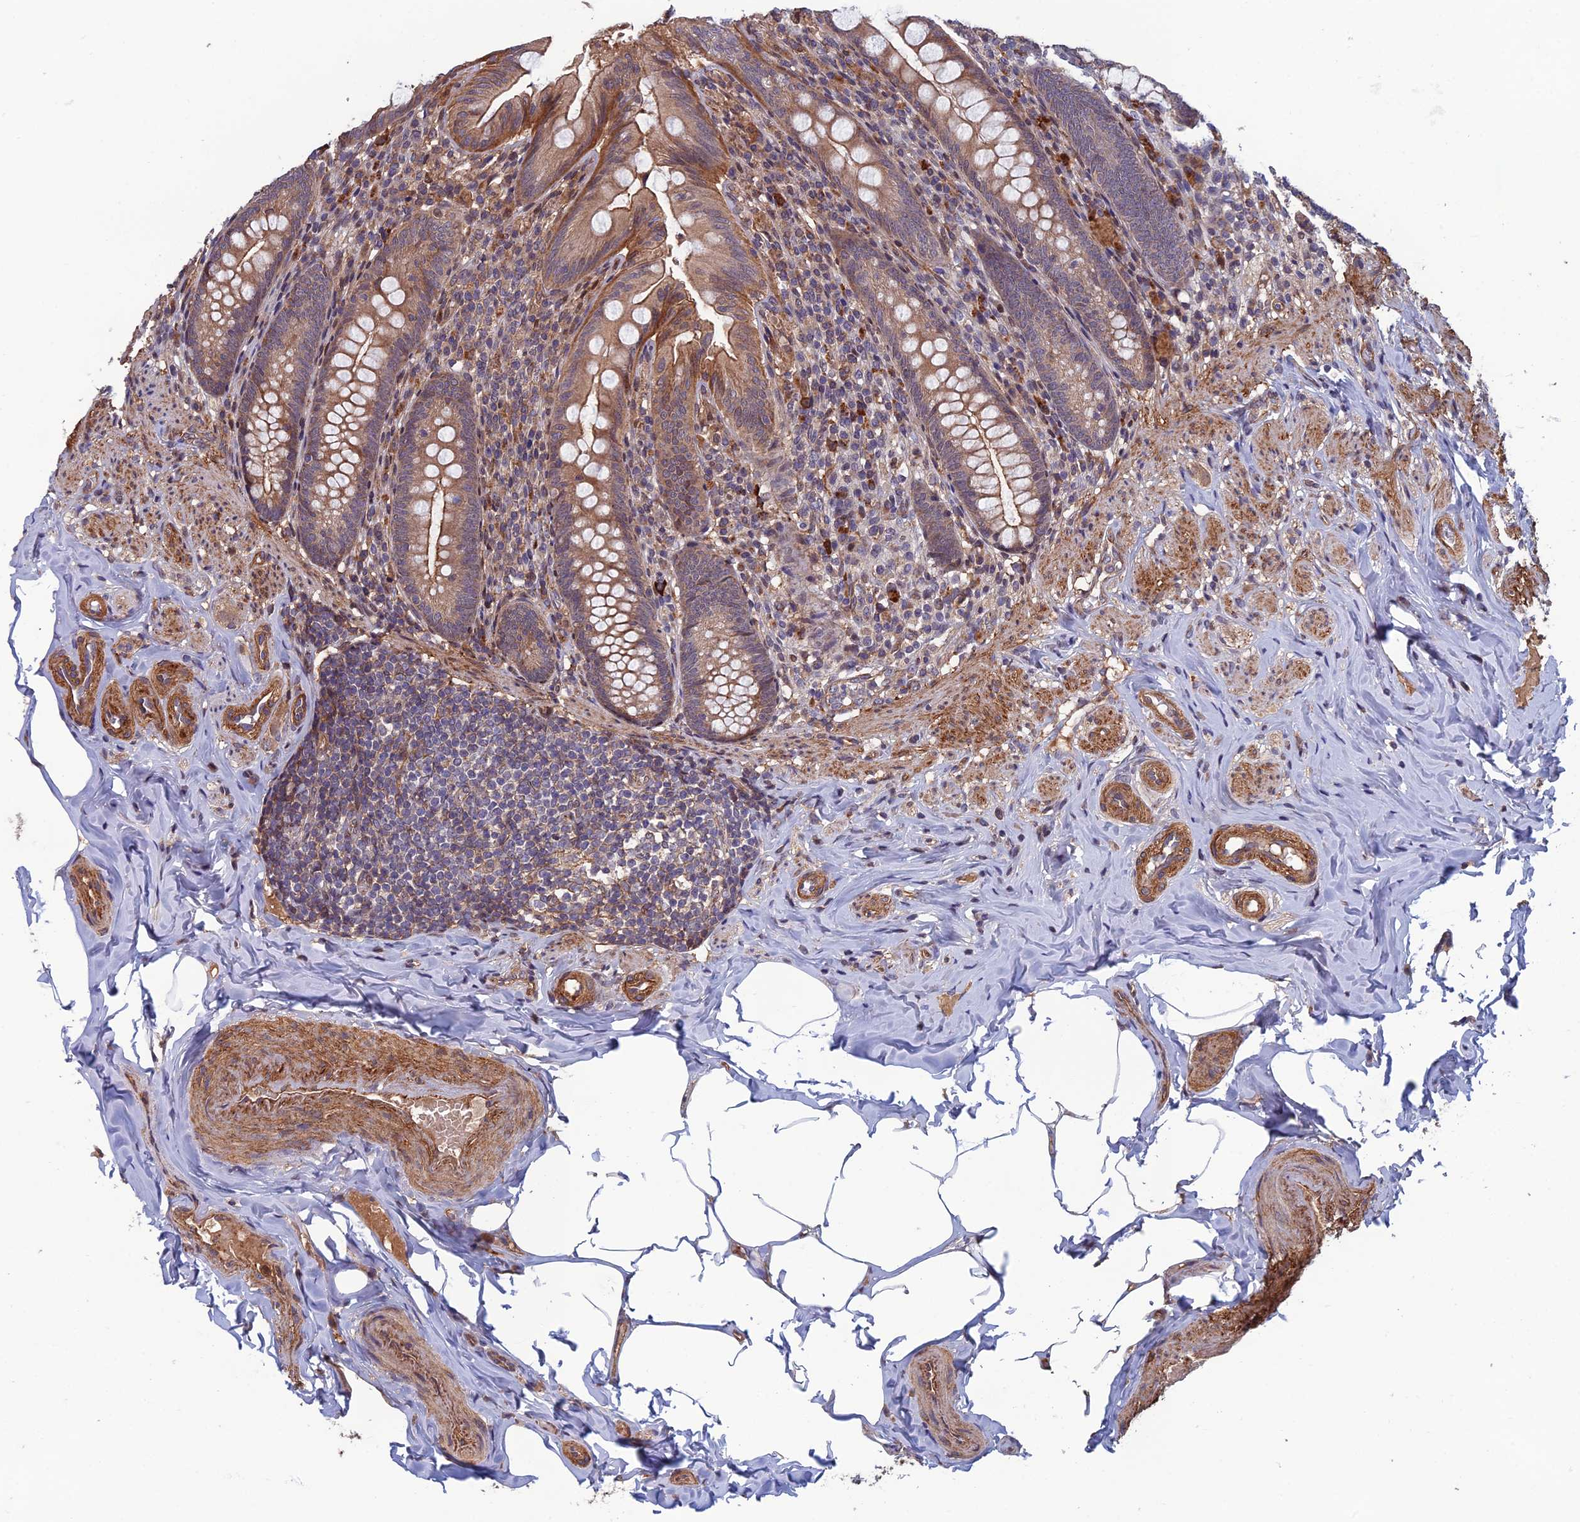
{"staining": {"intensity": "moderate", "quantity": ">75%", "location": "cytoplasmic/membranous"}, "tissue": "appendix", "cell_type": "Glandular cells", "image_type": "normal", "snomed": [{"axis": "morphology", "description": "Normal tissue, NOS"}, {"axis": "topography", "description": "Appendix"}], "caption": "Appendix was stained to show a protein in brown. There is medium levels of moderate cytoplasmic/membranous positivity in approximately >75% of glandular cells.", "gene": "CCDC183", "patient": {"sex": "male", "age": 55}}